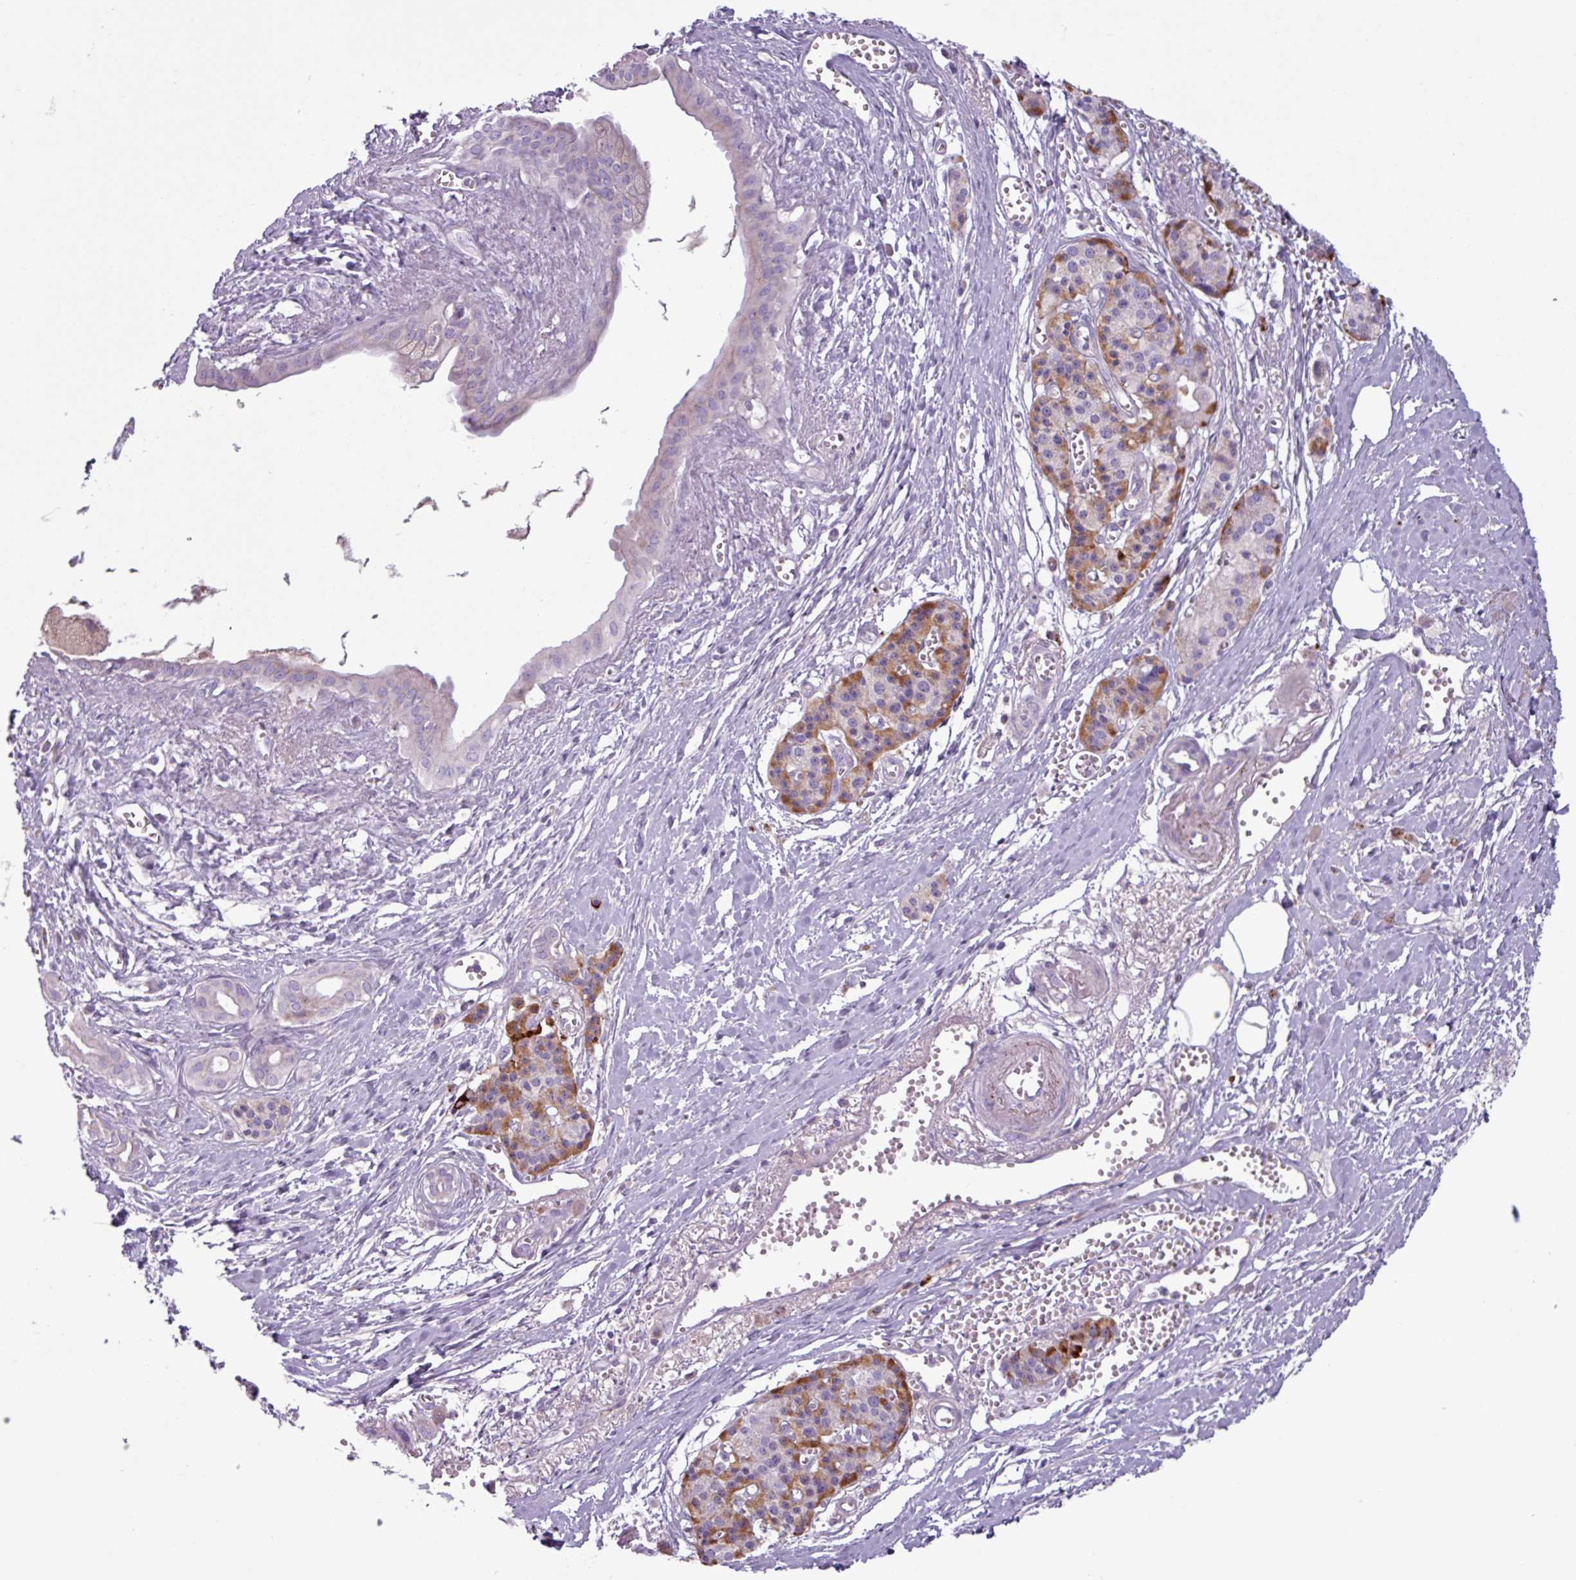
{"staining": {"intensity": "negative", "quantity": "none", "location": "none"}, "tissue": "pancreatic cancer", "cell_type": "Tumor cells", "image_type": "cancer", "snomed": [{"axis": "morphology", "description": "Adenocarcinoma, NOS"}, {"axis": "topography", "description": "Pancreas"}], "caption": "Image shows no protein positivity in tumor cells of adenocarcinoma (pancreatic) tissue.", "gene": "C4B", "patient": {"sex": "male", "age": 71}}